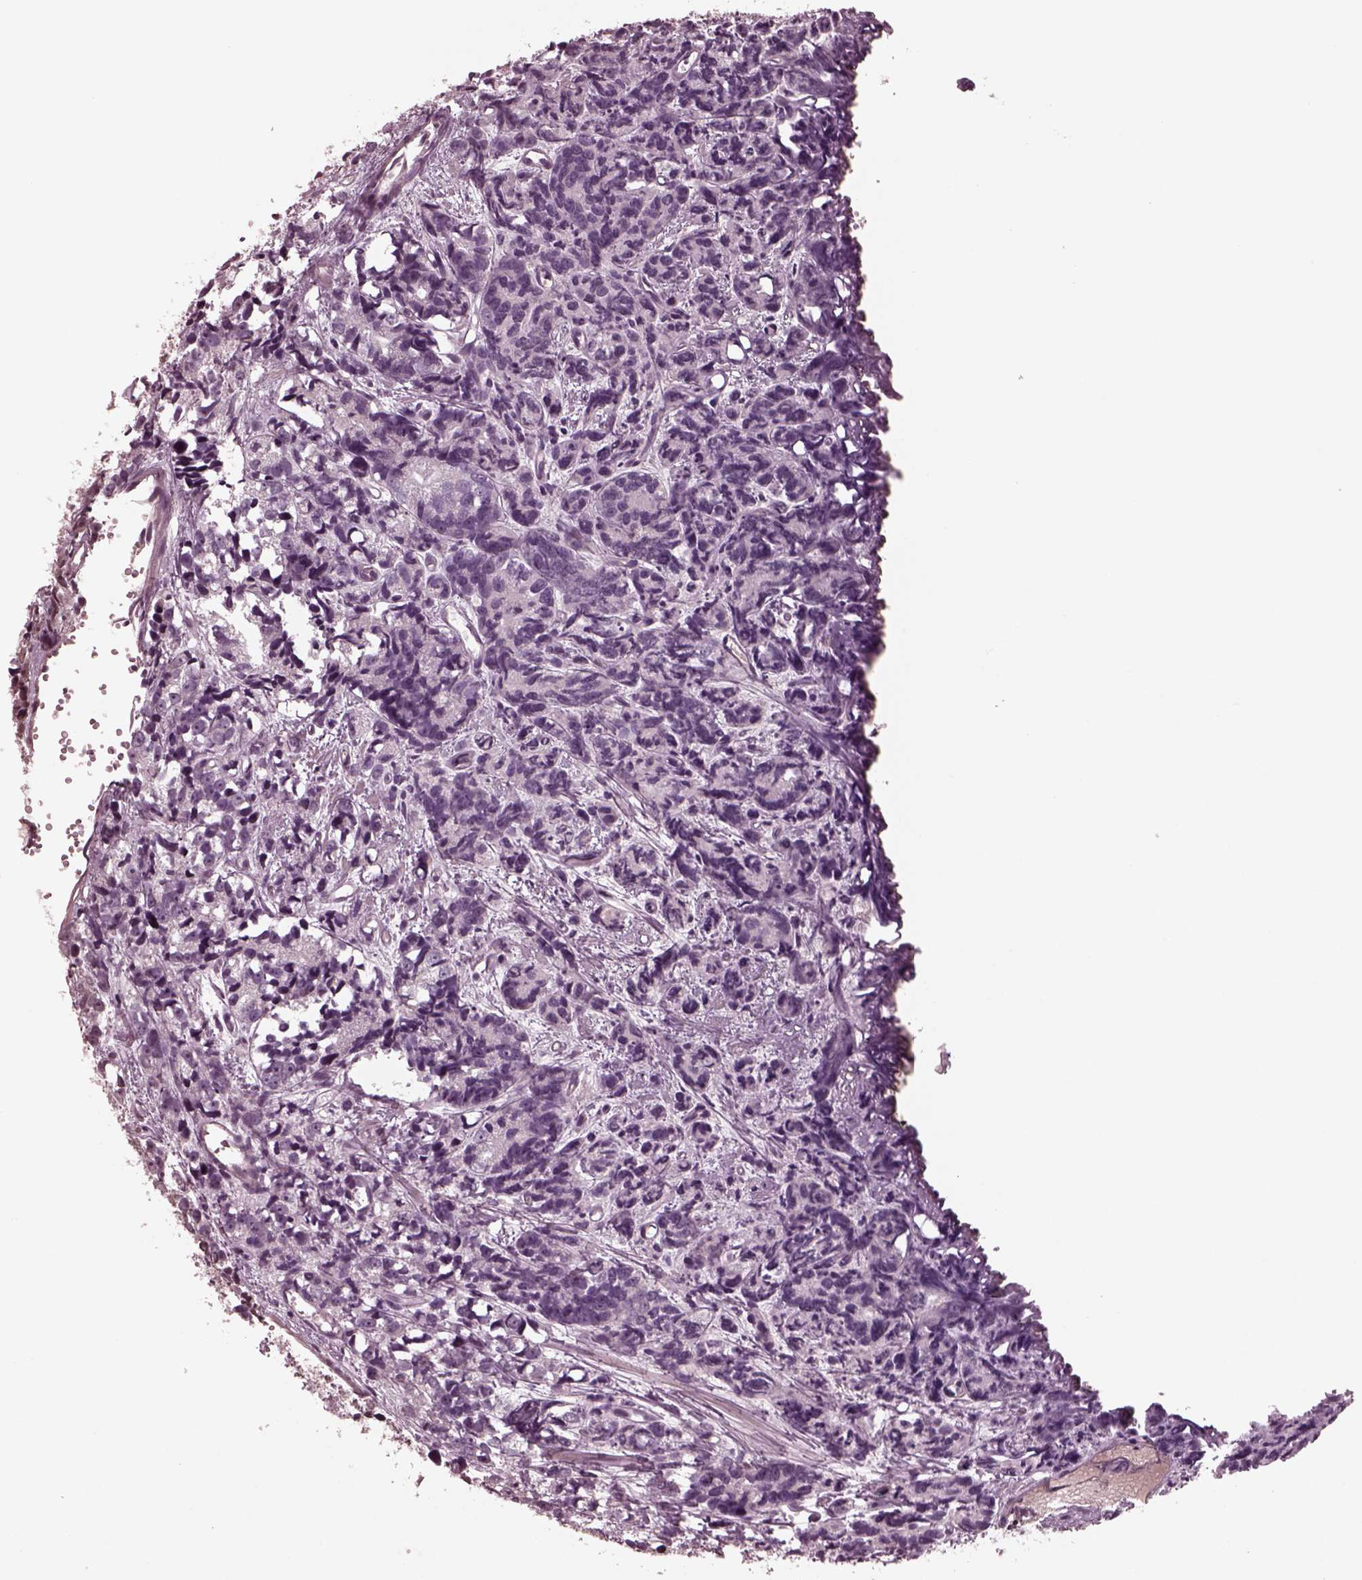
{"staining": {"intensity": "negative", "quantity": "none", "location": "none"}, "tissue": "prostate cancer", "cell_type": "Tumor cells", "image_type": "cancer", "snomed": [{"axis": "morphology", "description": "Adenocarcinoma, High grade"}, {"axis": "topography", "description": "Prostate"}], "caption": "Immunohistochemical staining of prostate adenocarcinoma (high-grade) displays no significant expression in tumor cells.", "gene": "NAP1L5", "patient": {"sex": "male", "age": 77}}